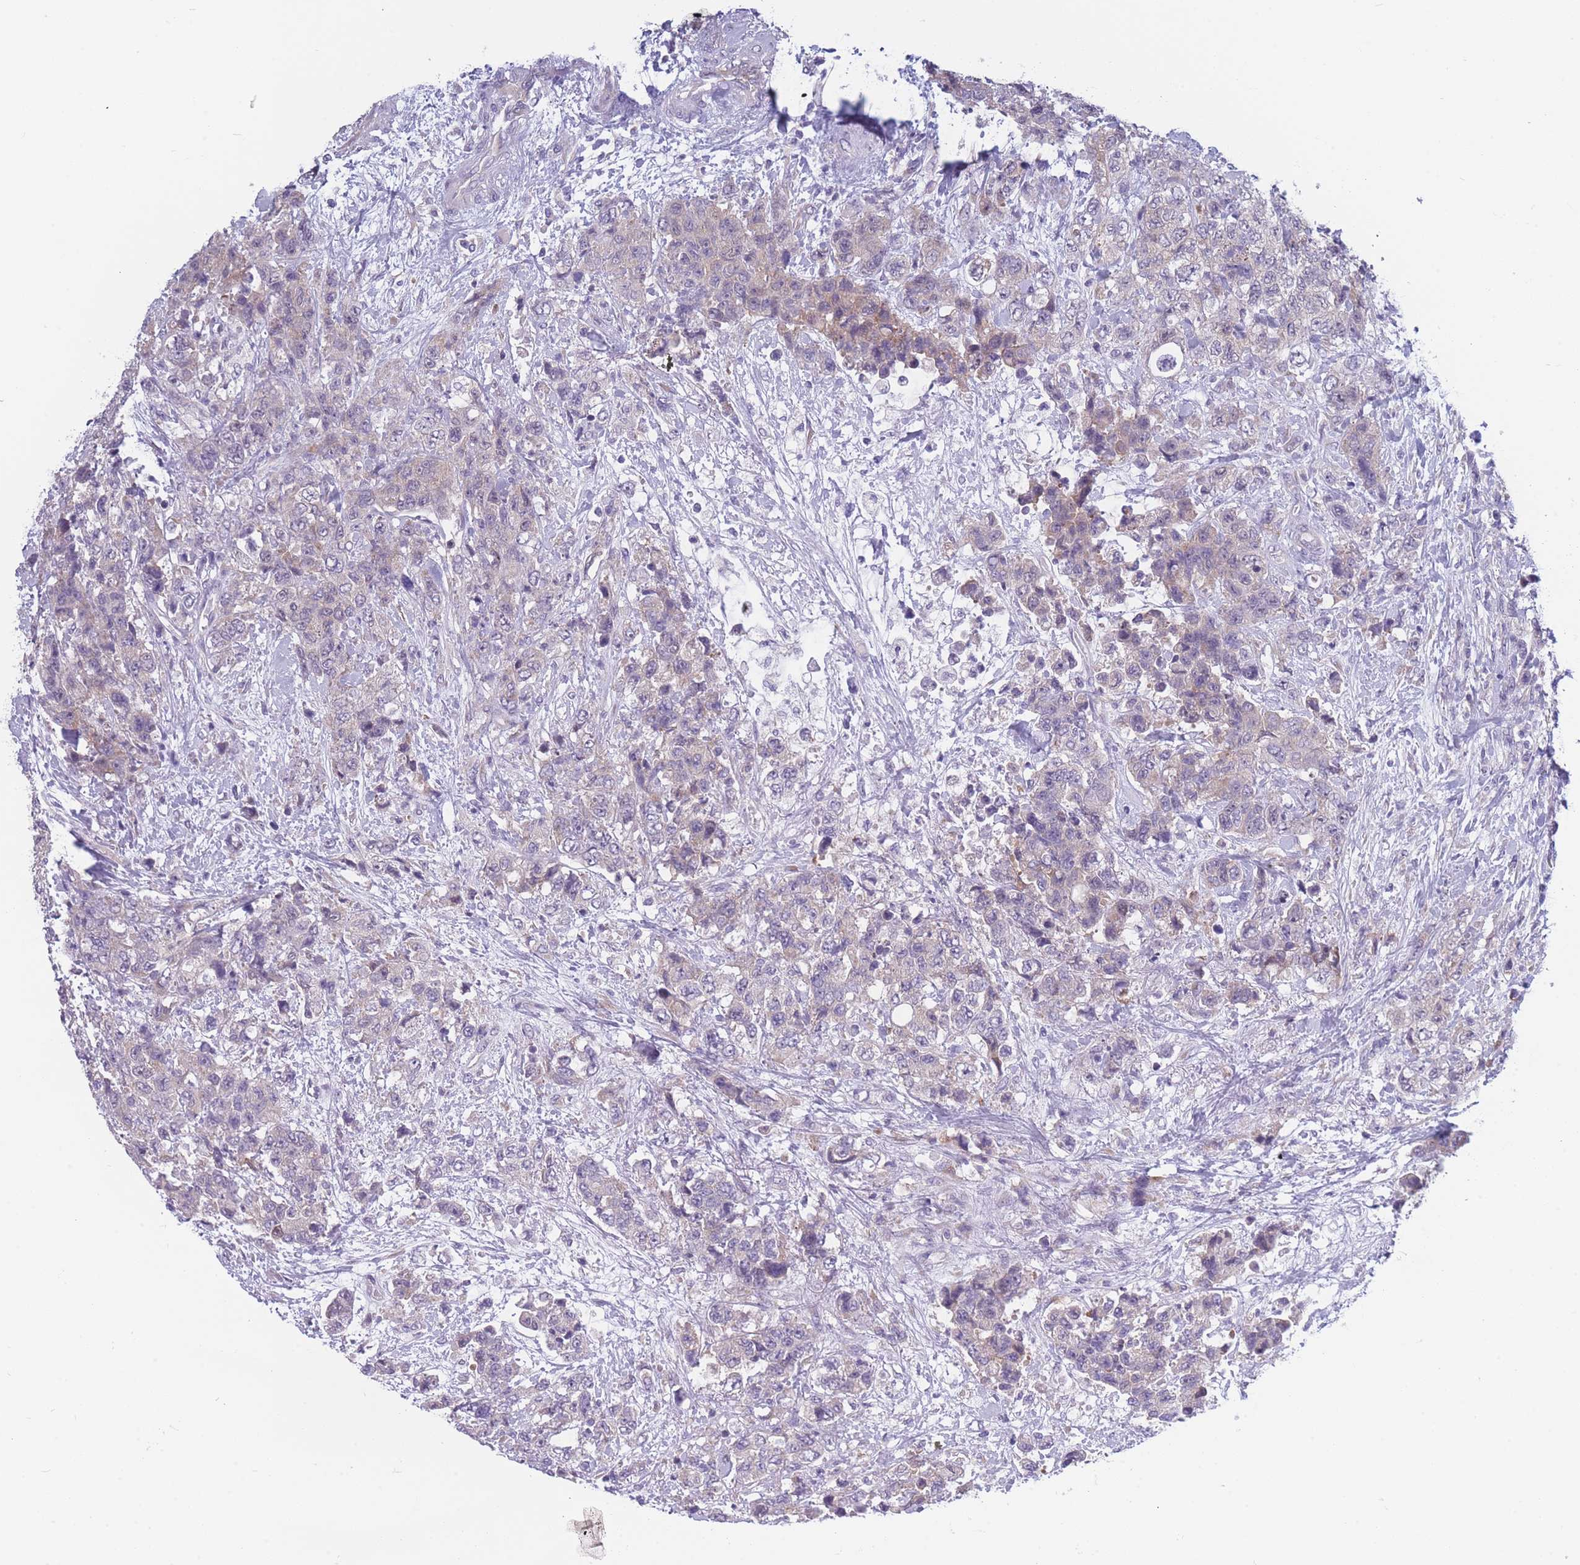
{"staining": {"intensity": "weak", "quantity": "<25%", "location": "cytoplasmic/membranous"}, "tissue": "urothelial cancer", "cell_type": "Tumor cells", "image_type": "cancer", "snomed": [{"axis": "morphology", "description": "Urothelial carcinoma, High grade"}, {"axis": "topography", "description": "Urinary bladder"}], "caption": "The micrograph shows no significant expression in tumor cells of urothelial carcinoma (high-grade). (DAB immunohistochemistry (IHC) with hematoxylin counter stain).", "gene": "NDUFAF6", "patient": {"sex": "female", "age": 78}}